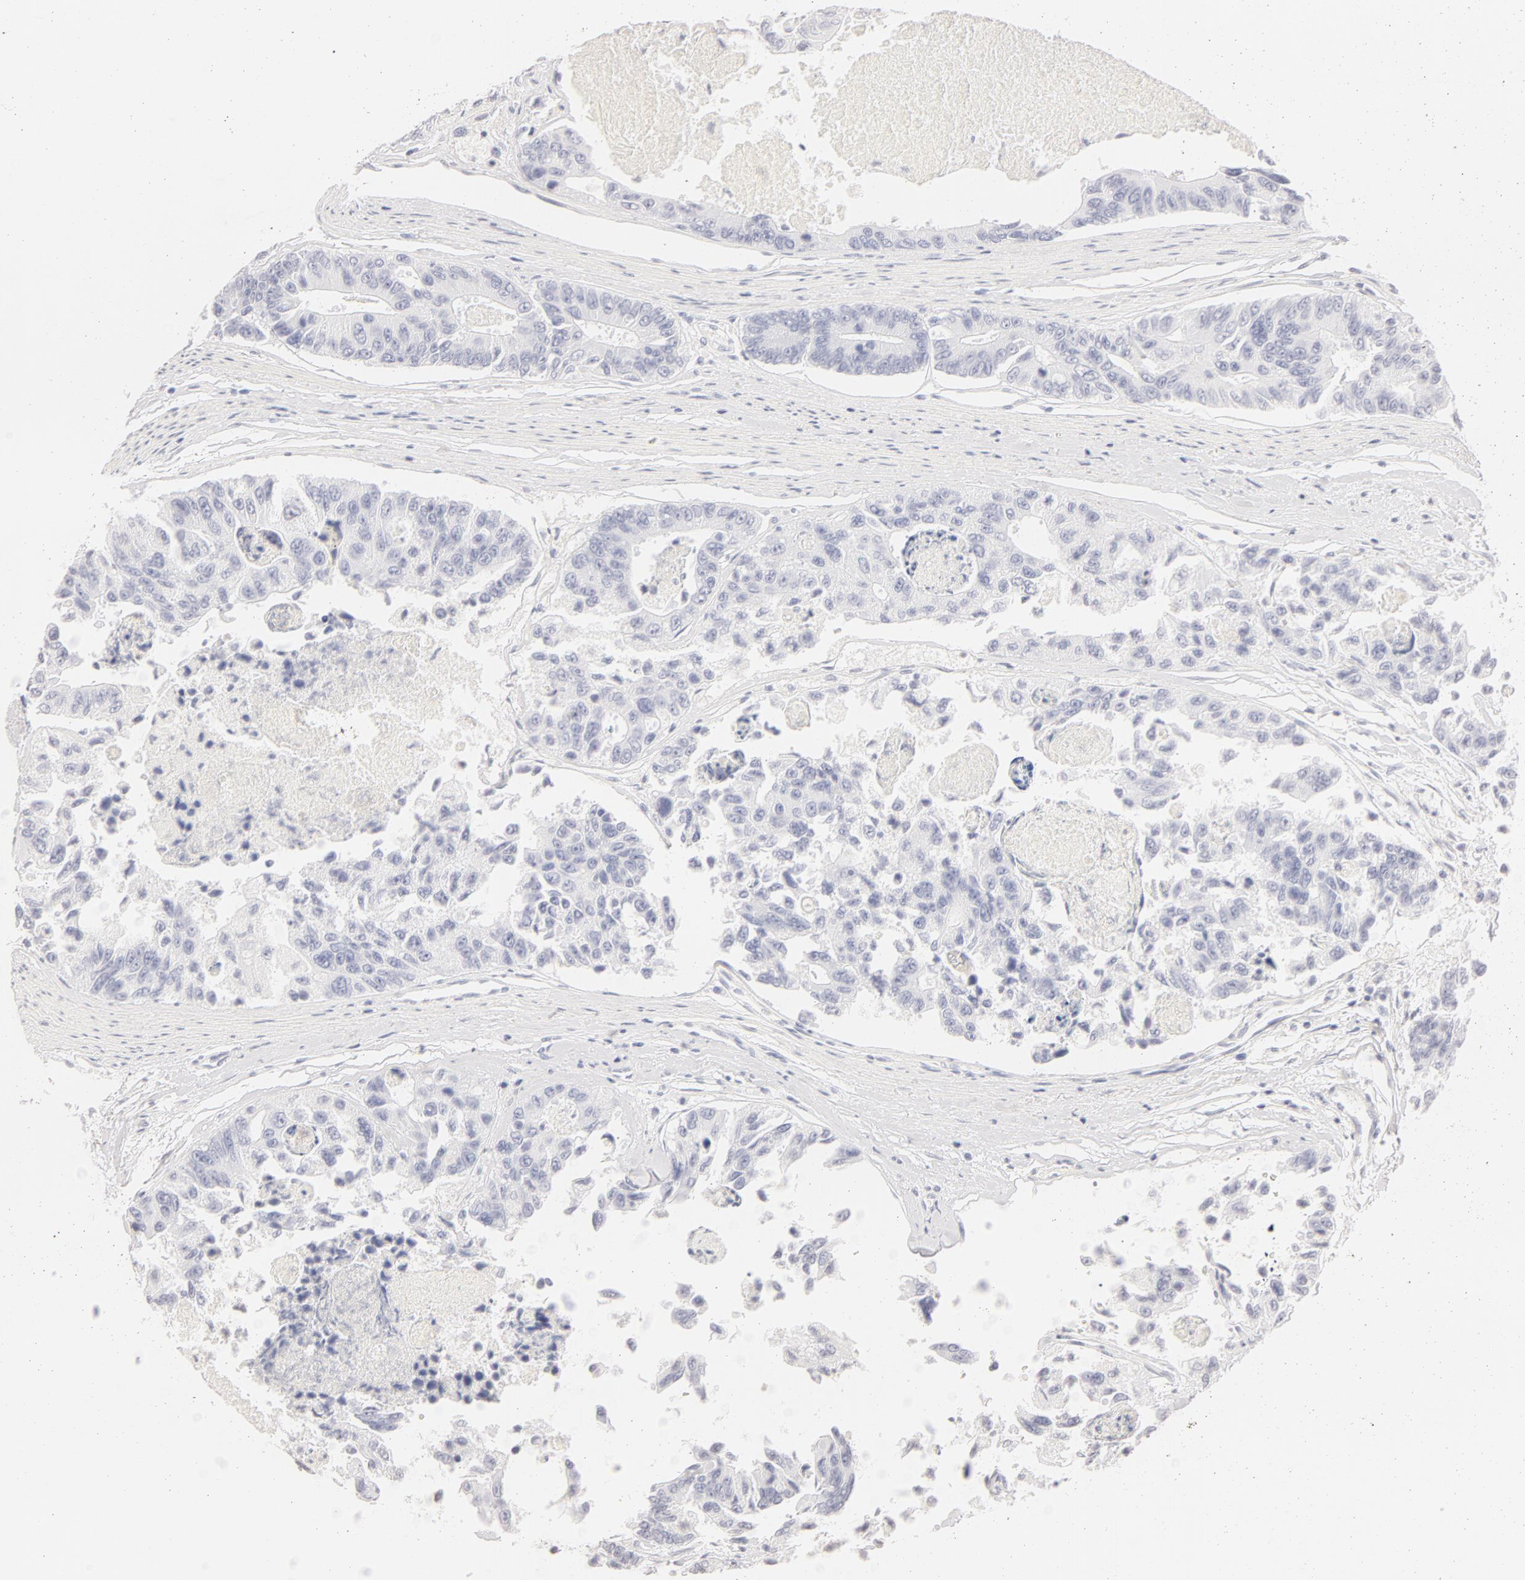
{"staining": {"intensity": "negative", "quantity": "none", "location": "none"}, "tissue": "colorectal cancer", "cell_type": "Tumor cells", "image_type": "cancer", "snomed": [{"axis": "morphology", "description": "Adenocarcinoma, NOS"}, {"axis": "topography", "description": "Colon"}], "caption": "A high-resolution histopathology image shows immunohistochemistry staining of colorectal adenocarcinoma, which exhibits no significant staining in tumor cells.", "gene": "LGALS7B", "patient": {"sex": "female", "age": 86}}